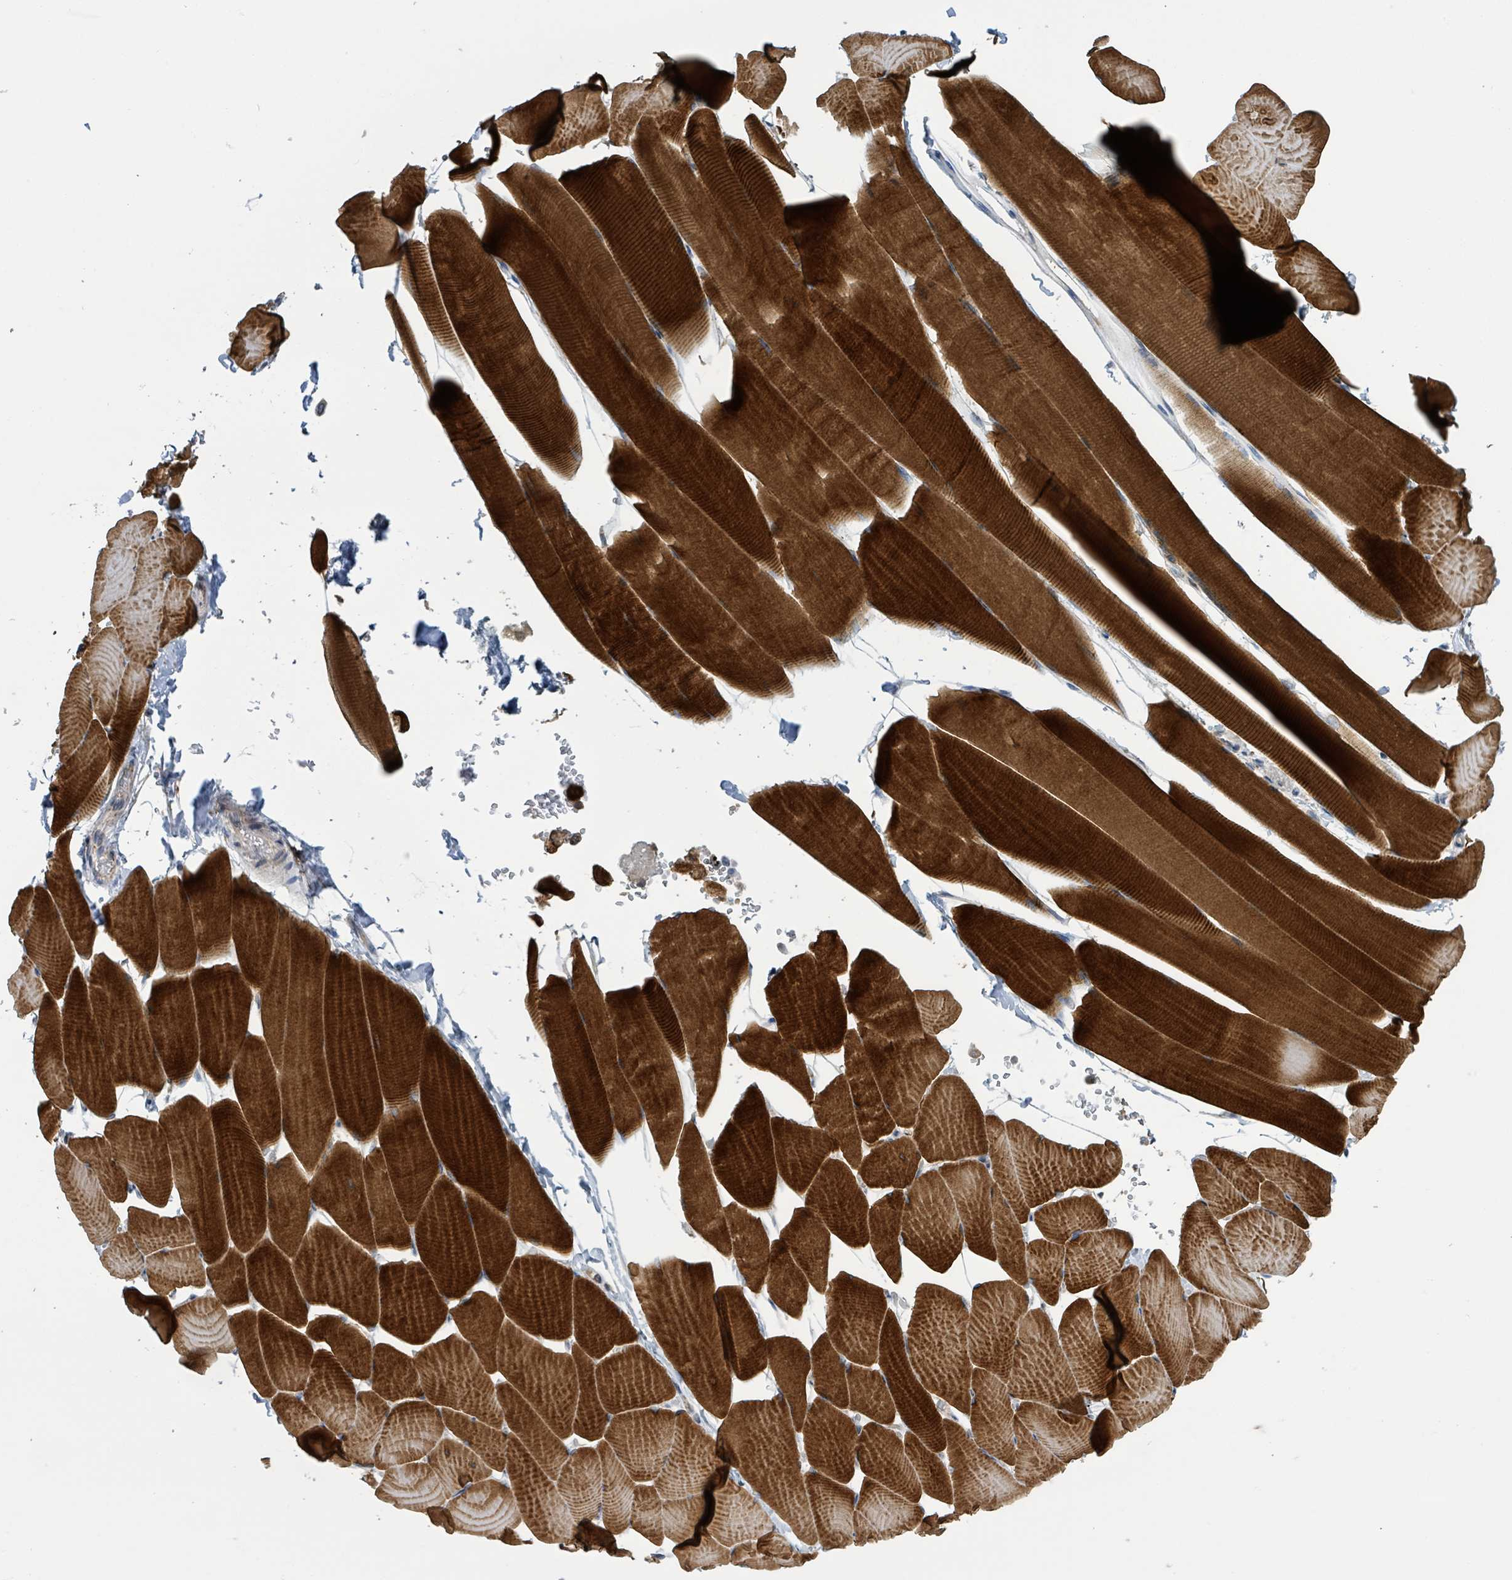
{"staining": {"intensity": "strong", "quantity": ">75%", "location": "cytoplasmic/membranous"}, "tissue": "skeletal muscle", "cell_type": "Myocytes", "image_type": "normal", "snomed": [{"axis": "morphology", "description": "Normal tissue, NOS"}, {"axis": "topography", "description": "Skeletal muscle"}], "caption": "This is a photomicrograph of immunohistochemistry staining of unremarkable skeletal muscle, which shows strong expression in the cytoplasmic/membranous of myocytes.", "gene": "CCDC121", "patient": {"sex": "male", "age": 25}}